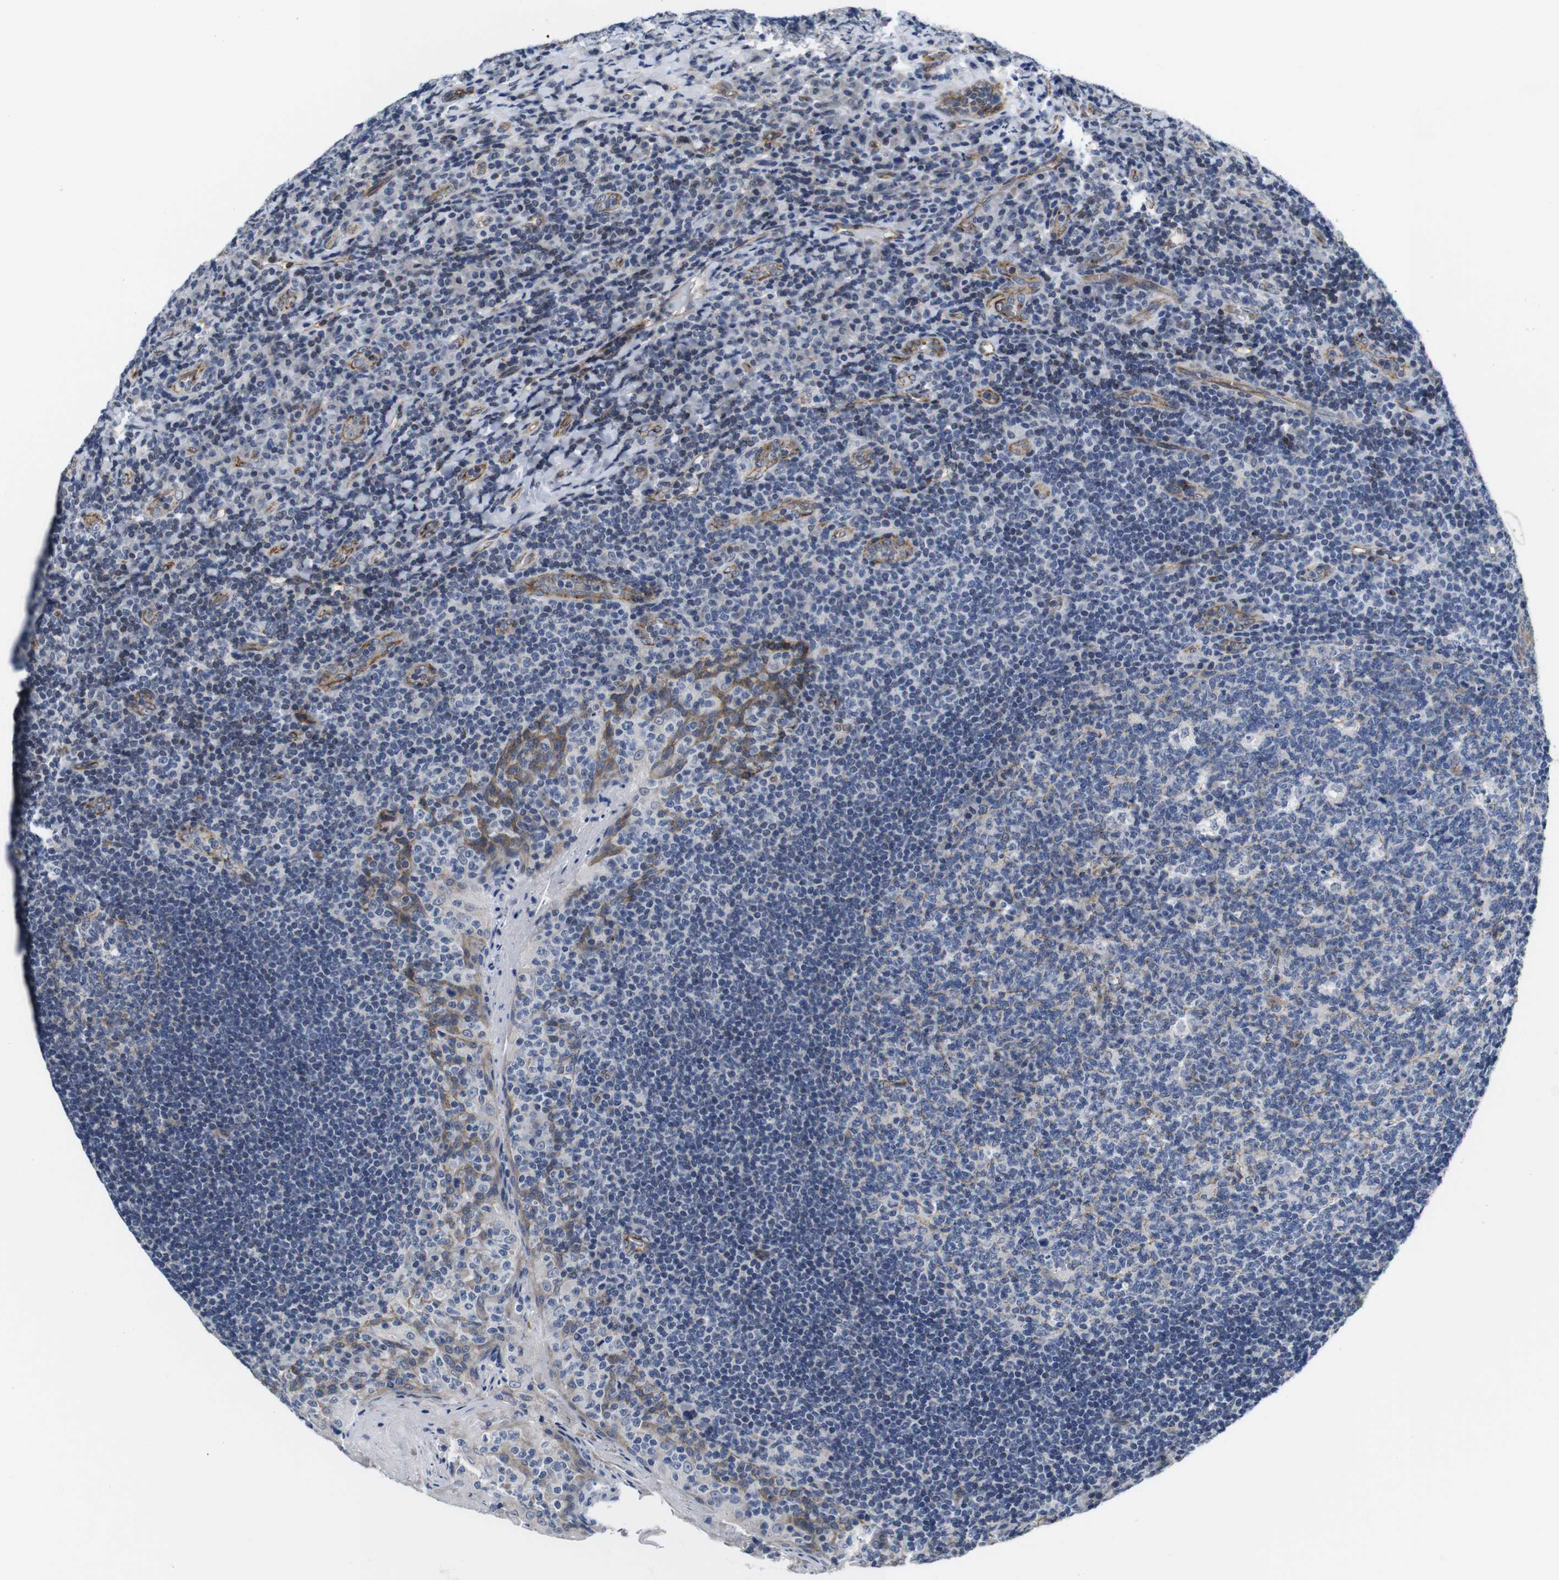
{"staining": {"intensity": "weak", "quantity": "<25%", "location": "cytoplasmic/membranous"}, "tissue": "tonsil", "cell_type": "Germinal center cells", "image_type": "normal", "snomed": [{"axis": "morphology", "description": "Normal tissue, NOS"}, {"axis": "topography", "description": "Tonsil"}], "caption": "This histopathology image is of unremarkable tonsil stained with IHC to label a protein in brown with the nuclei are counter-stained blue. There is no staining in germinal center cells. (DAB (3,3'-diaminobenzidine) IHC with hematoxylin counter stain).", "gene": "SOCS3", "patient": {"sex": "male", "age": 17}}